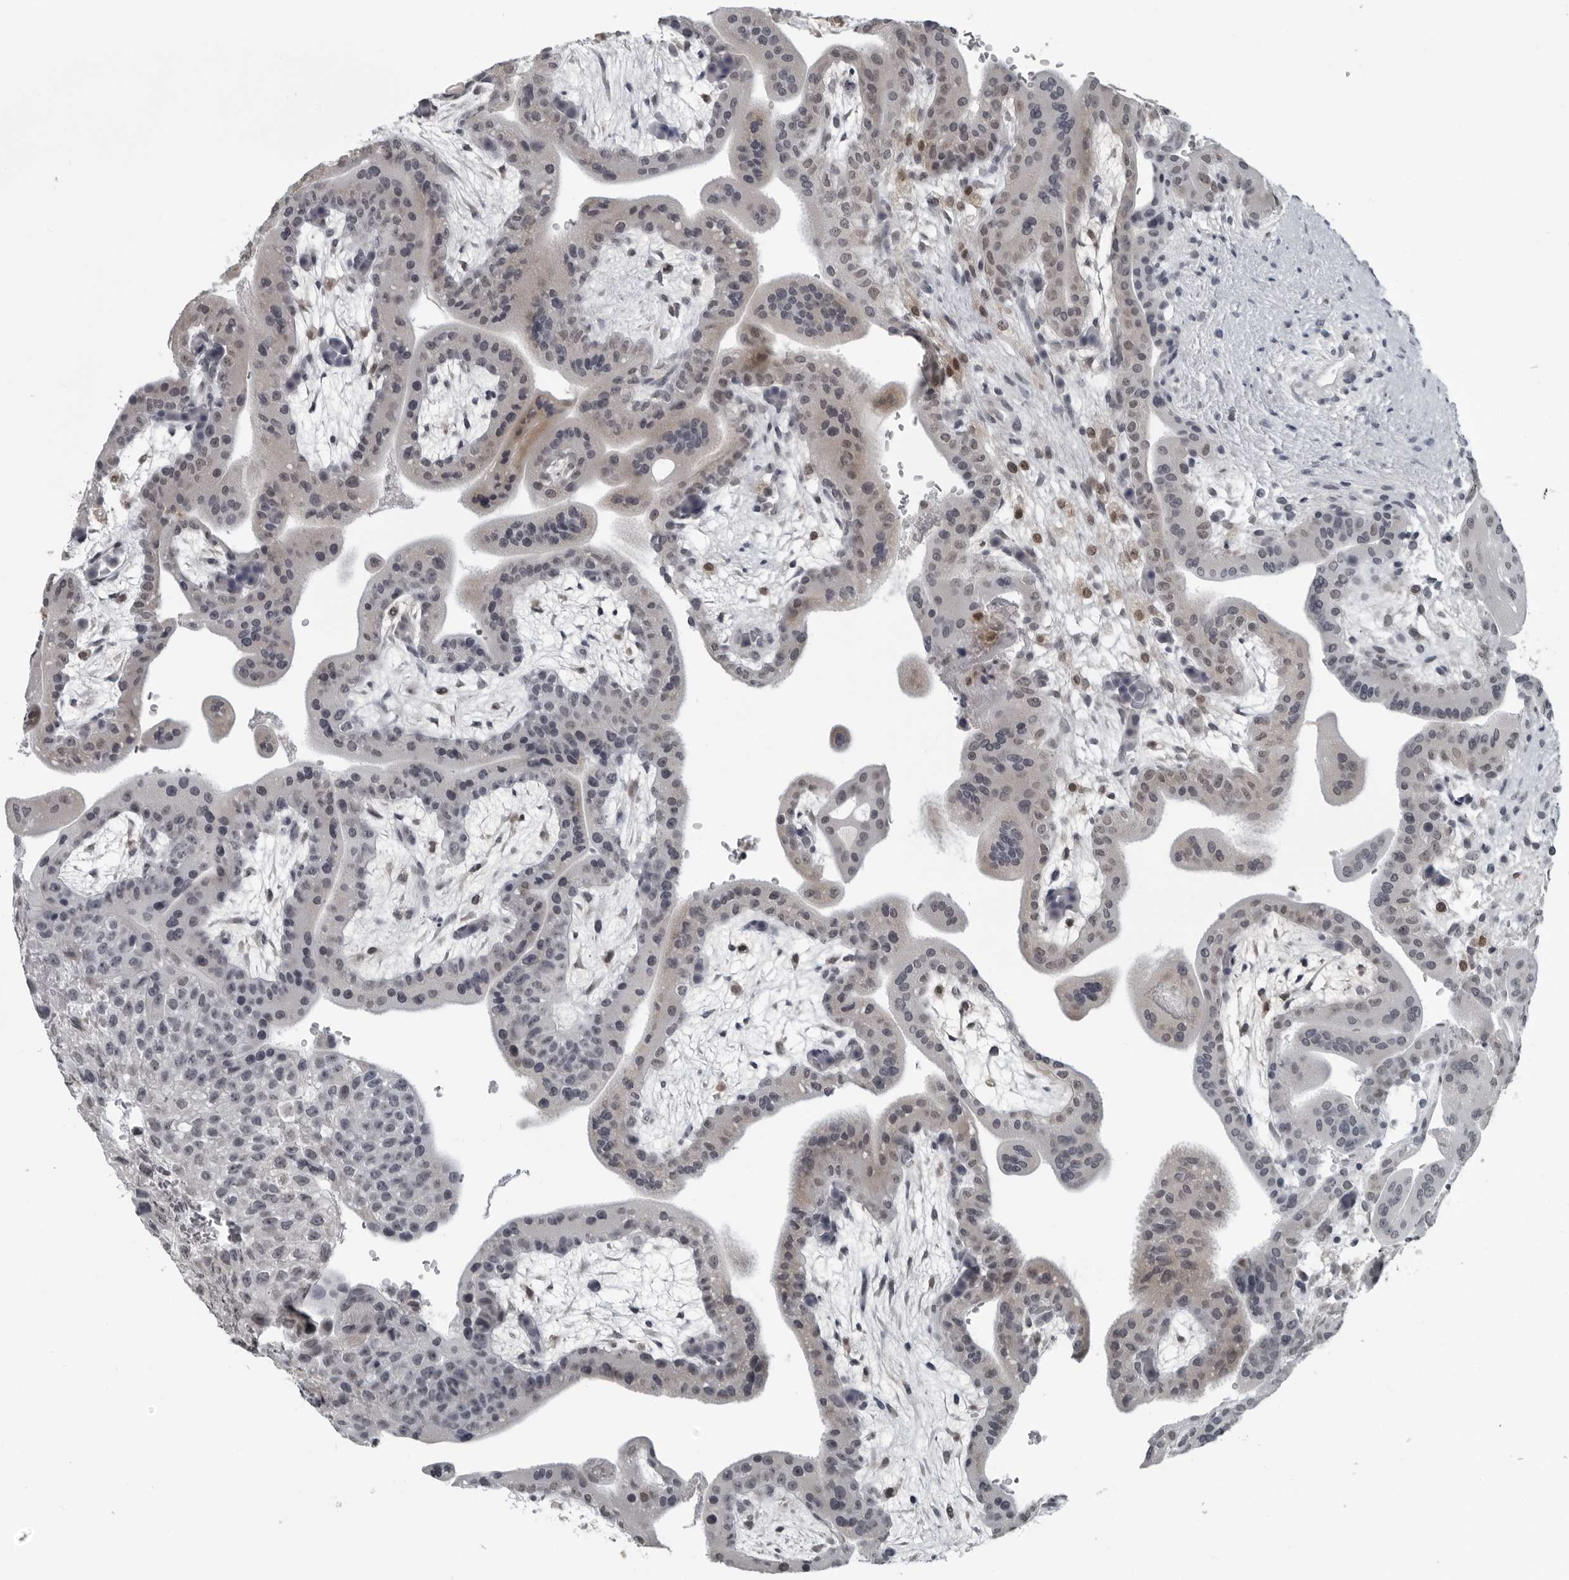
{"staining": {"intensity": "weak", "quantity": ">75%", "location": "cytoplasmic/membranous,nuclear"}, "tissue": "placenta", "cell_type": "Decidual cells", "image_type": "normal", "snomed": [{"axis": "morphology", "description": "Normal tissue, NOS"}, {"axis": "topography", "description": "Placenta"}], "caption": "Immunohistochemistry (DAB) staining of unremarkable human placenta reveals weak cytoplasmic/membranous,nuclear protein staining in approximately >75% of decidual cells.", "gene": "RTCA", "patient": {"sex": "female", "age": 35}}